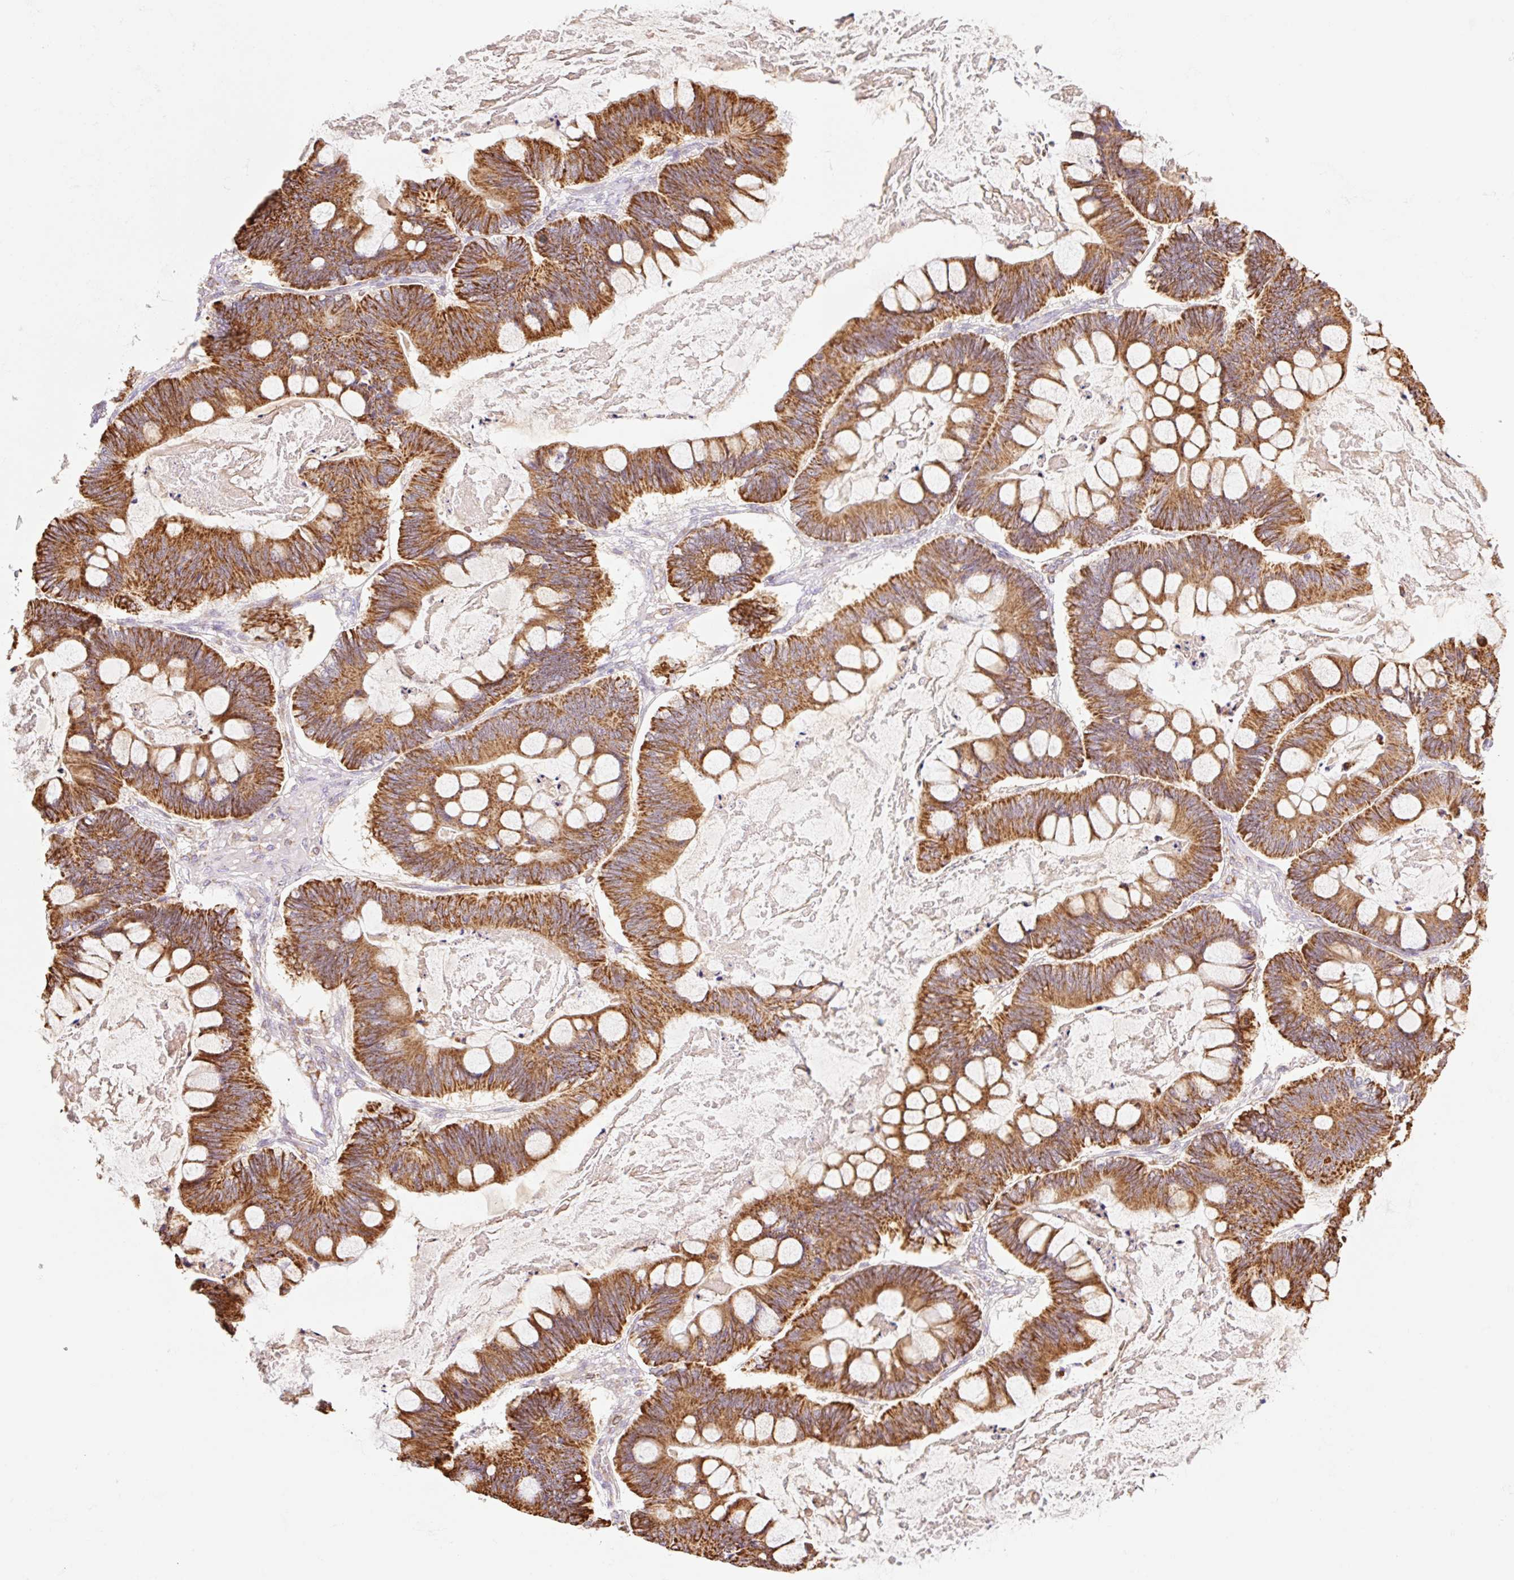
{"staining": {"intensity": "strong", "quantity": ">75%", "location": "cytoplasmic/membranous"}, "tissue": "ovarian cancer", "cell_type": "Tumor cells", "image_type": "cancer", "snomed": [{"axis": "morphology", "description": "Cystadenocarcinoma, mucinous, NOS"}, {"axis": "topography", "description": "Ovary"}], "caption": "This is a micrograph of immunohistochemistry (IHC) staining of ovarian cancer, which shows strong expression in the cytoplasmic/membranous of tumor cells.", "gene": "GOSR2", "patient": {"sex": "female", "age": 61}}